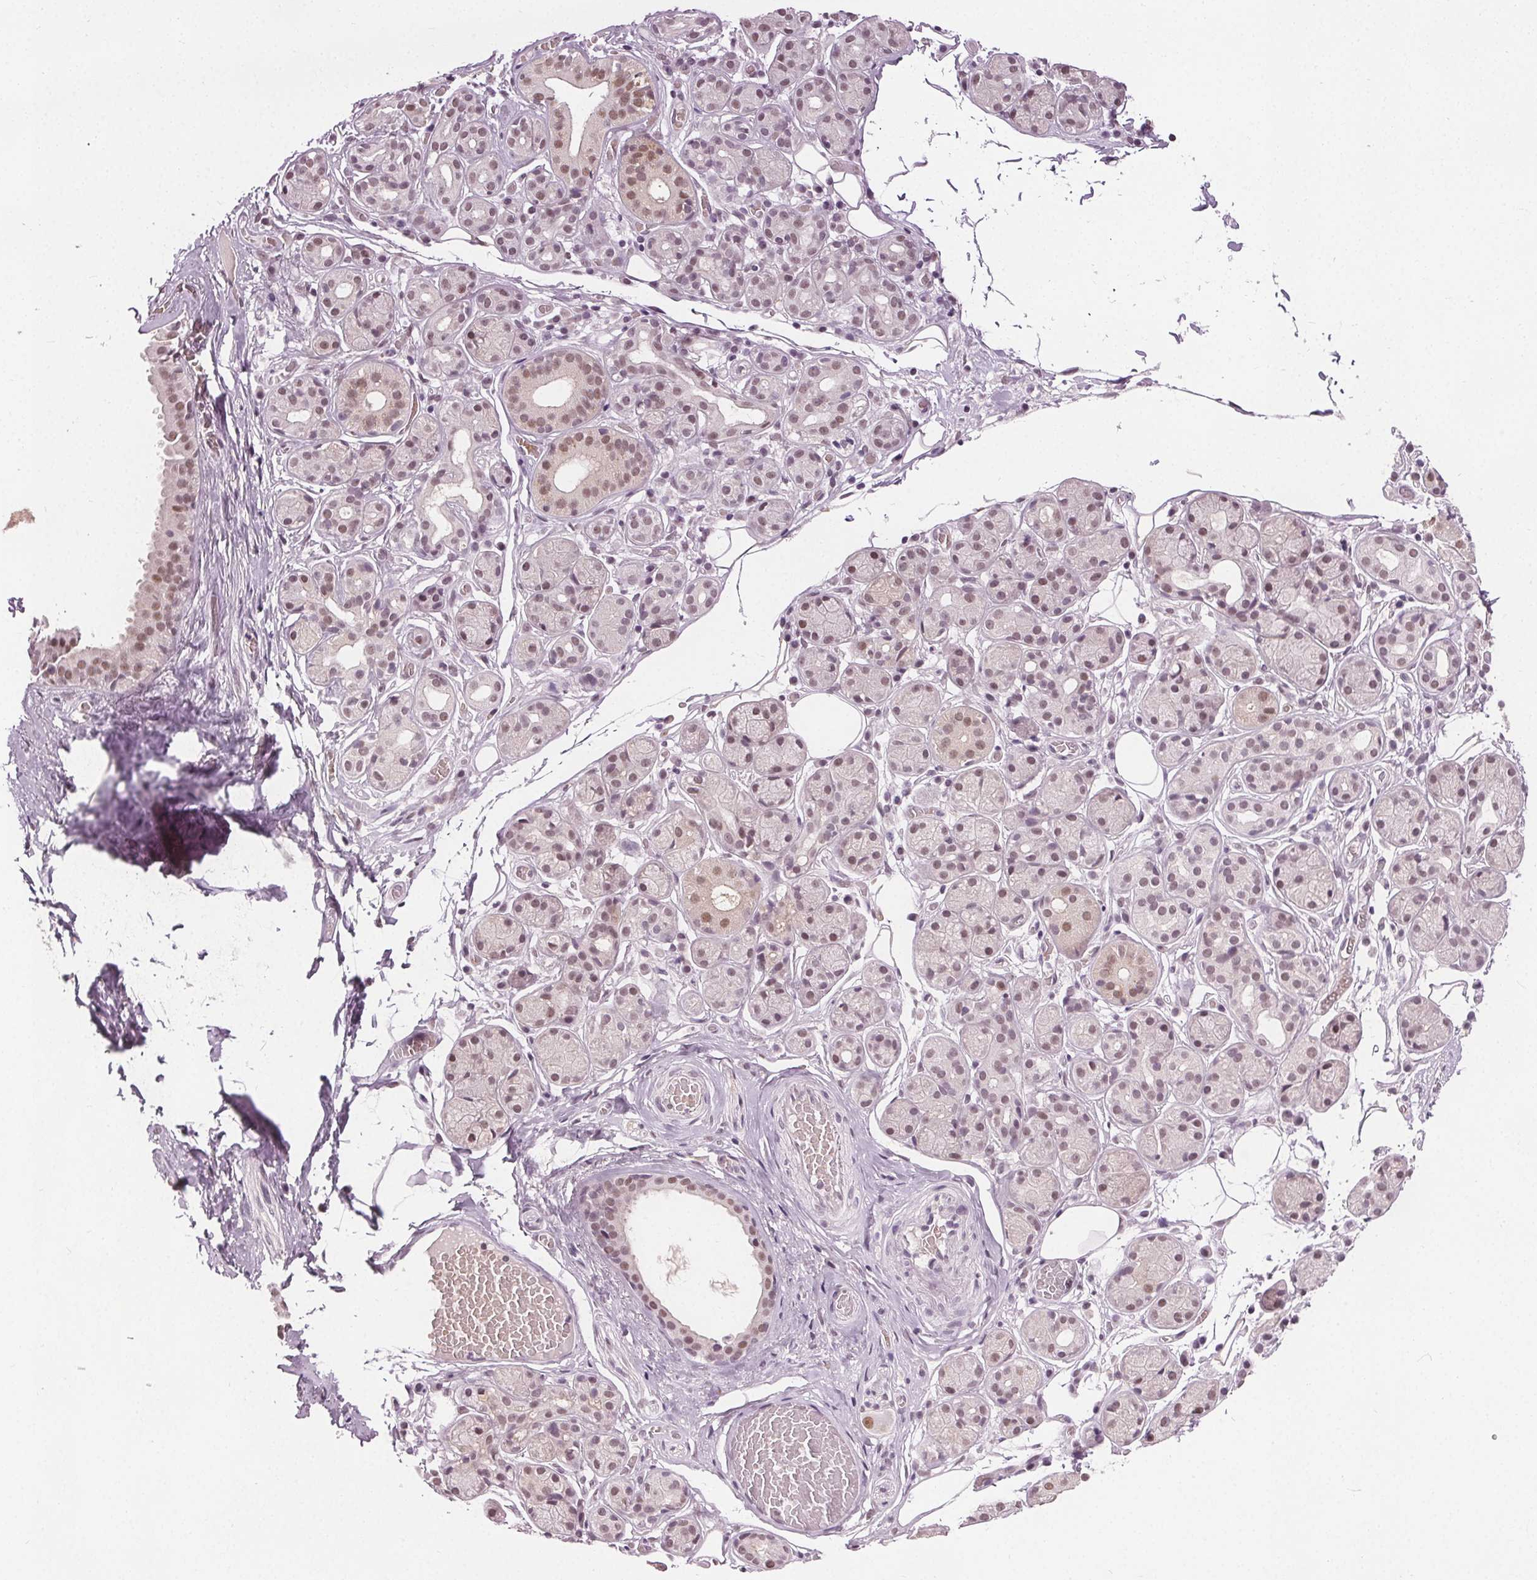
{"staining": {"intensity": "moderate", "quantity": "25%-75%", "location": "nuclear"}, "tissue": "salivary gland", "cell_type": "Glandular cells", "image_type": "normal", "snomed": [{"axis": "morphology", "description": "Normal tissue, NOS"}, {"axis": "topography", "description": "Salivary gland"}, {"axis": "topography", "description": "Peripheral nerve tissue"}], "caption": "High-magnification brightfield microscopy of benign salivary gland stained with DAB (3,3'-diaminobenzidine) (brown) and counterstained with hematoxylin (blue). glandular cells exhibit moderate nuclear positivity is appreciated in approximately25%-75% of cells.", "gene": "IWS1", "patient": {"sex": "male", "age": 71}}